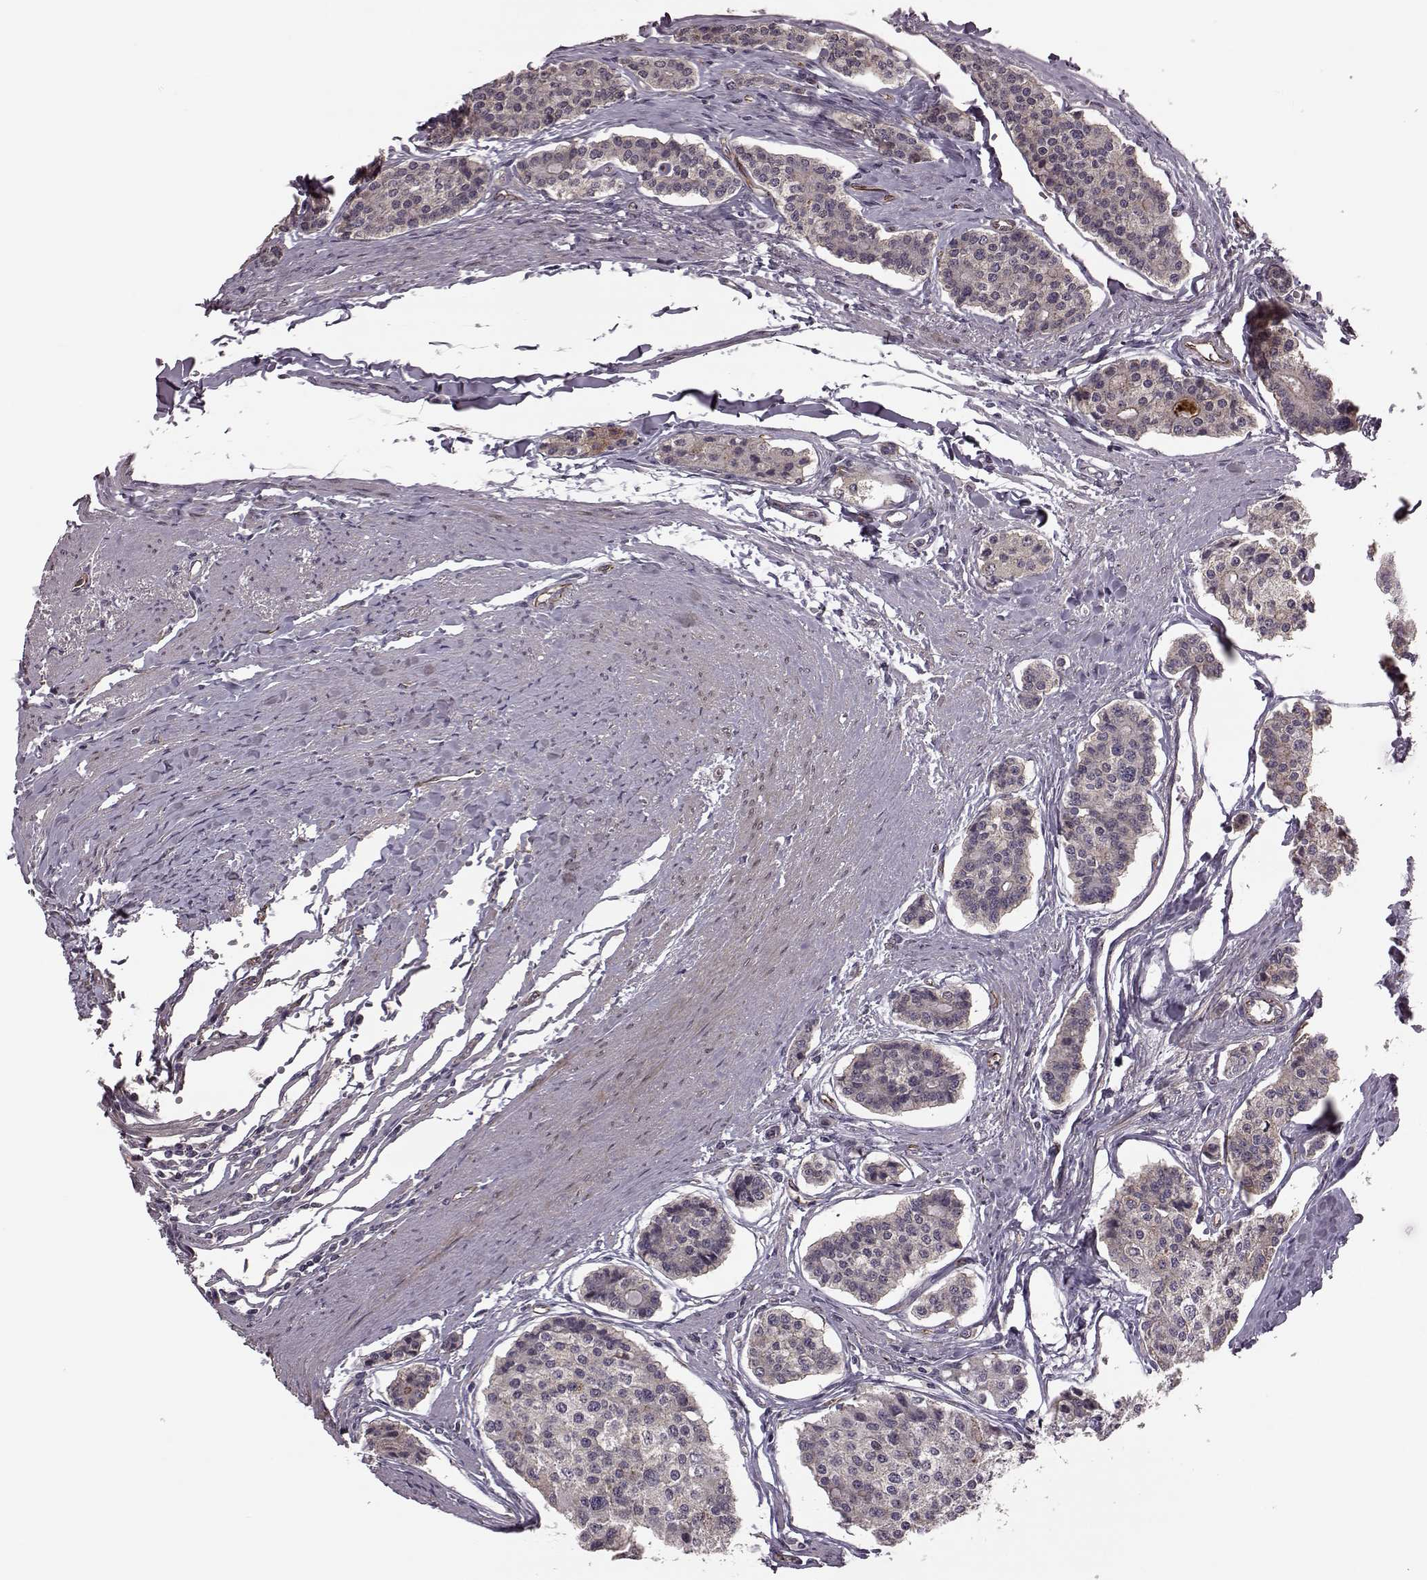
{"staining": {"intensity": "negative", "quantity": "none", "location": "none"}, "tissue": "carcinoid", "cell_type": "Tumor cells", "image_type": "cancer", "snomed": [{"axis": "morphology", "description": "Carcinoid, malignant, NOS"}, {"axis": "topography", "description": "Small intestine"}], "caption": "This is a photomicrograph of immunohistochemistry (IHC) staining of carcinoid, which shows no staining in tumor cells.", "gene": "SYNPO", "patient": {"sex": "female", "age": 65}}